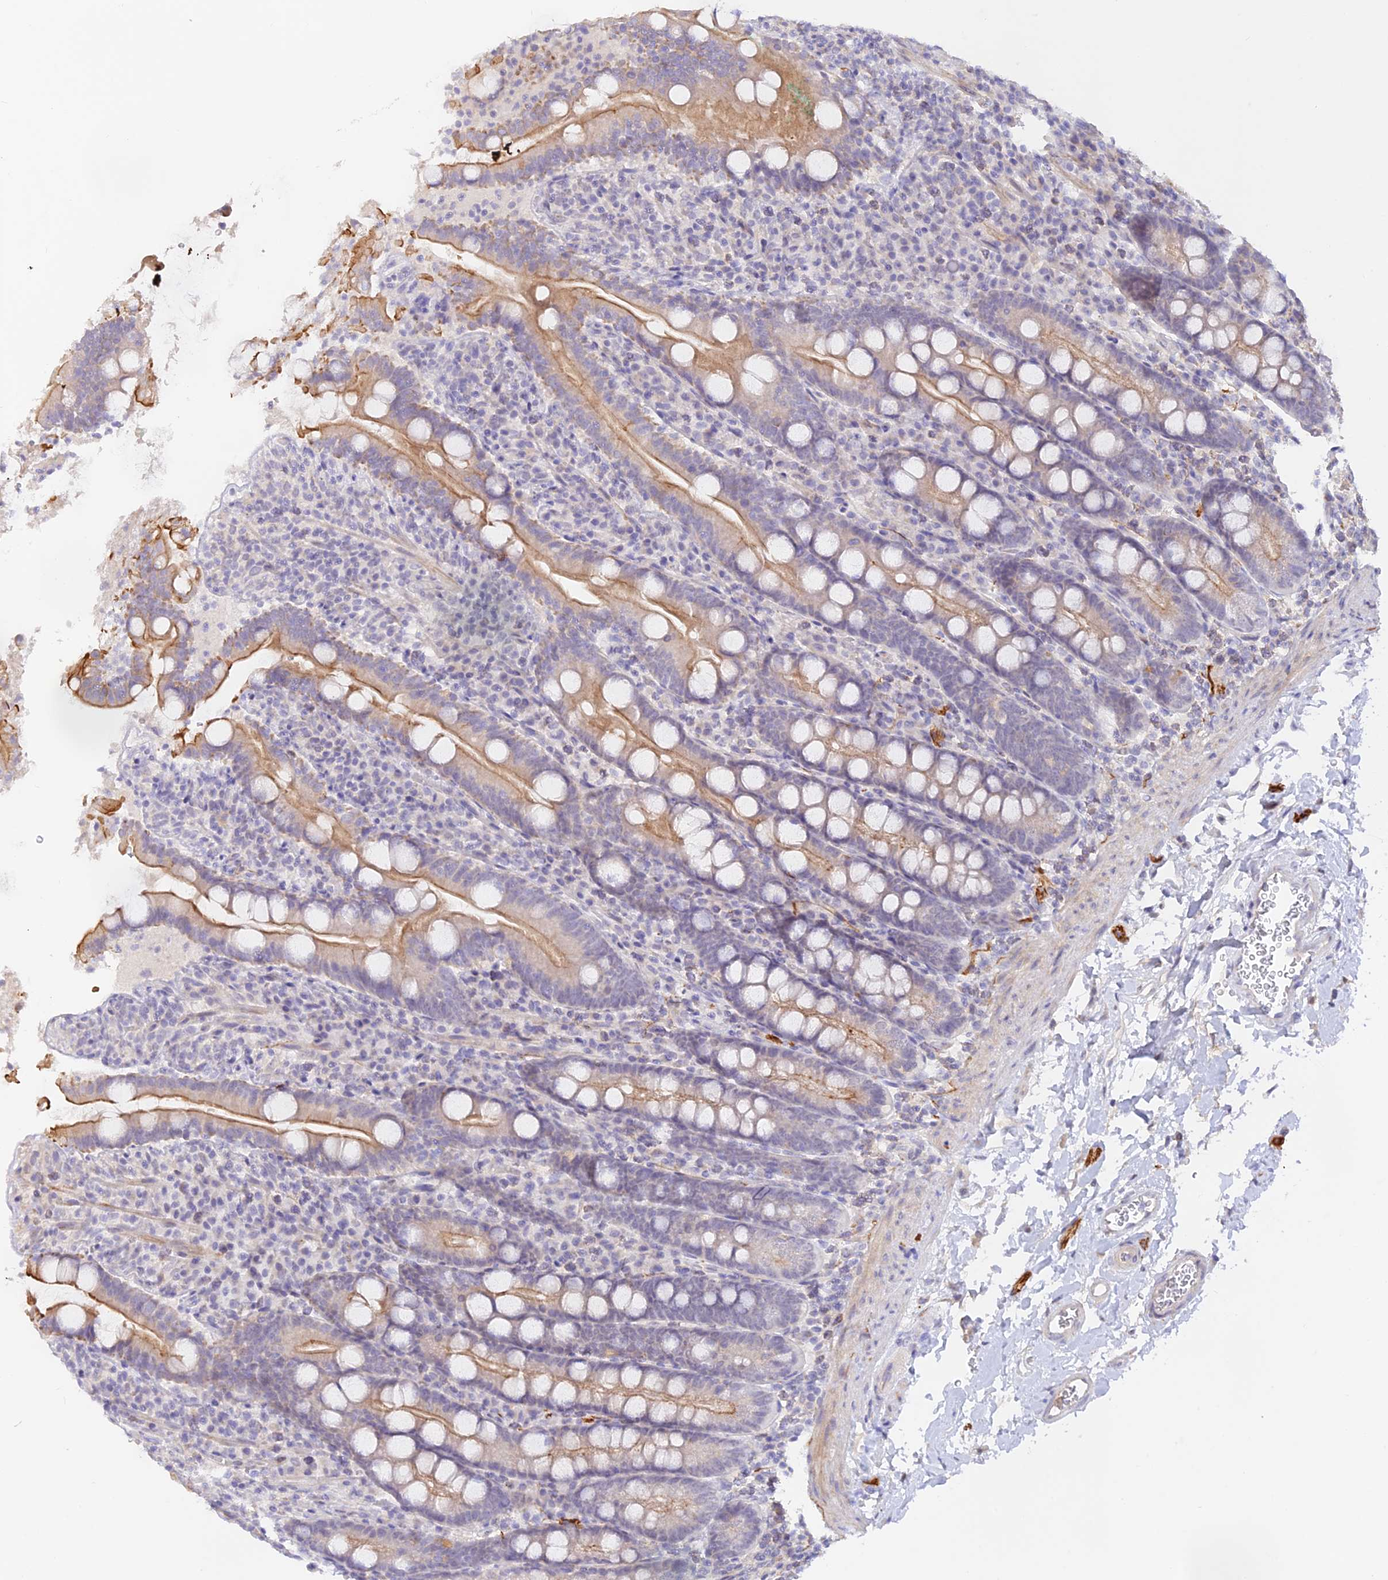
{"staining": {"intensity": "weak", "quantity": ">75%", "location": "cytoplasmic/membranous"}, "tissue": "duodenum", "cell_type": "Glandular cells", "image_type": "normal", "snomed": [{"axis": "morphology", "description": "Normal tissue, NOS"}, {"axis": "topography", "description": "Duodenum"}], "caption": "Immunohistochemical staining of unremarkable human duodenum displays weak cytoplasmic/membranous protein expression in approximately >75% of glandular cells.", "gene": "CAMSAP3", "patient": {"sex": "male", "age": 35}}